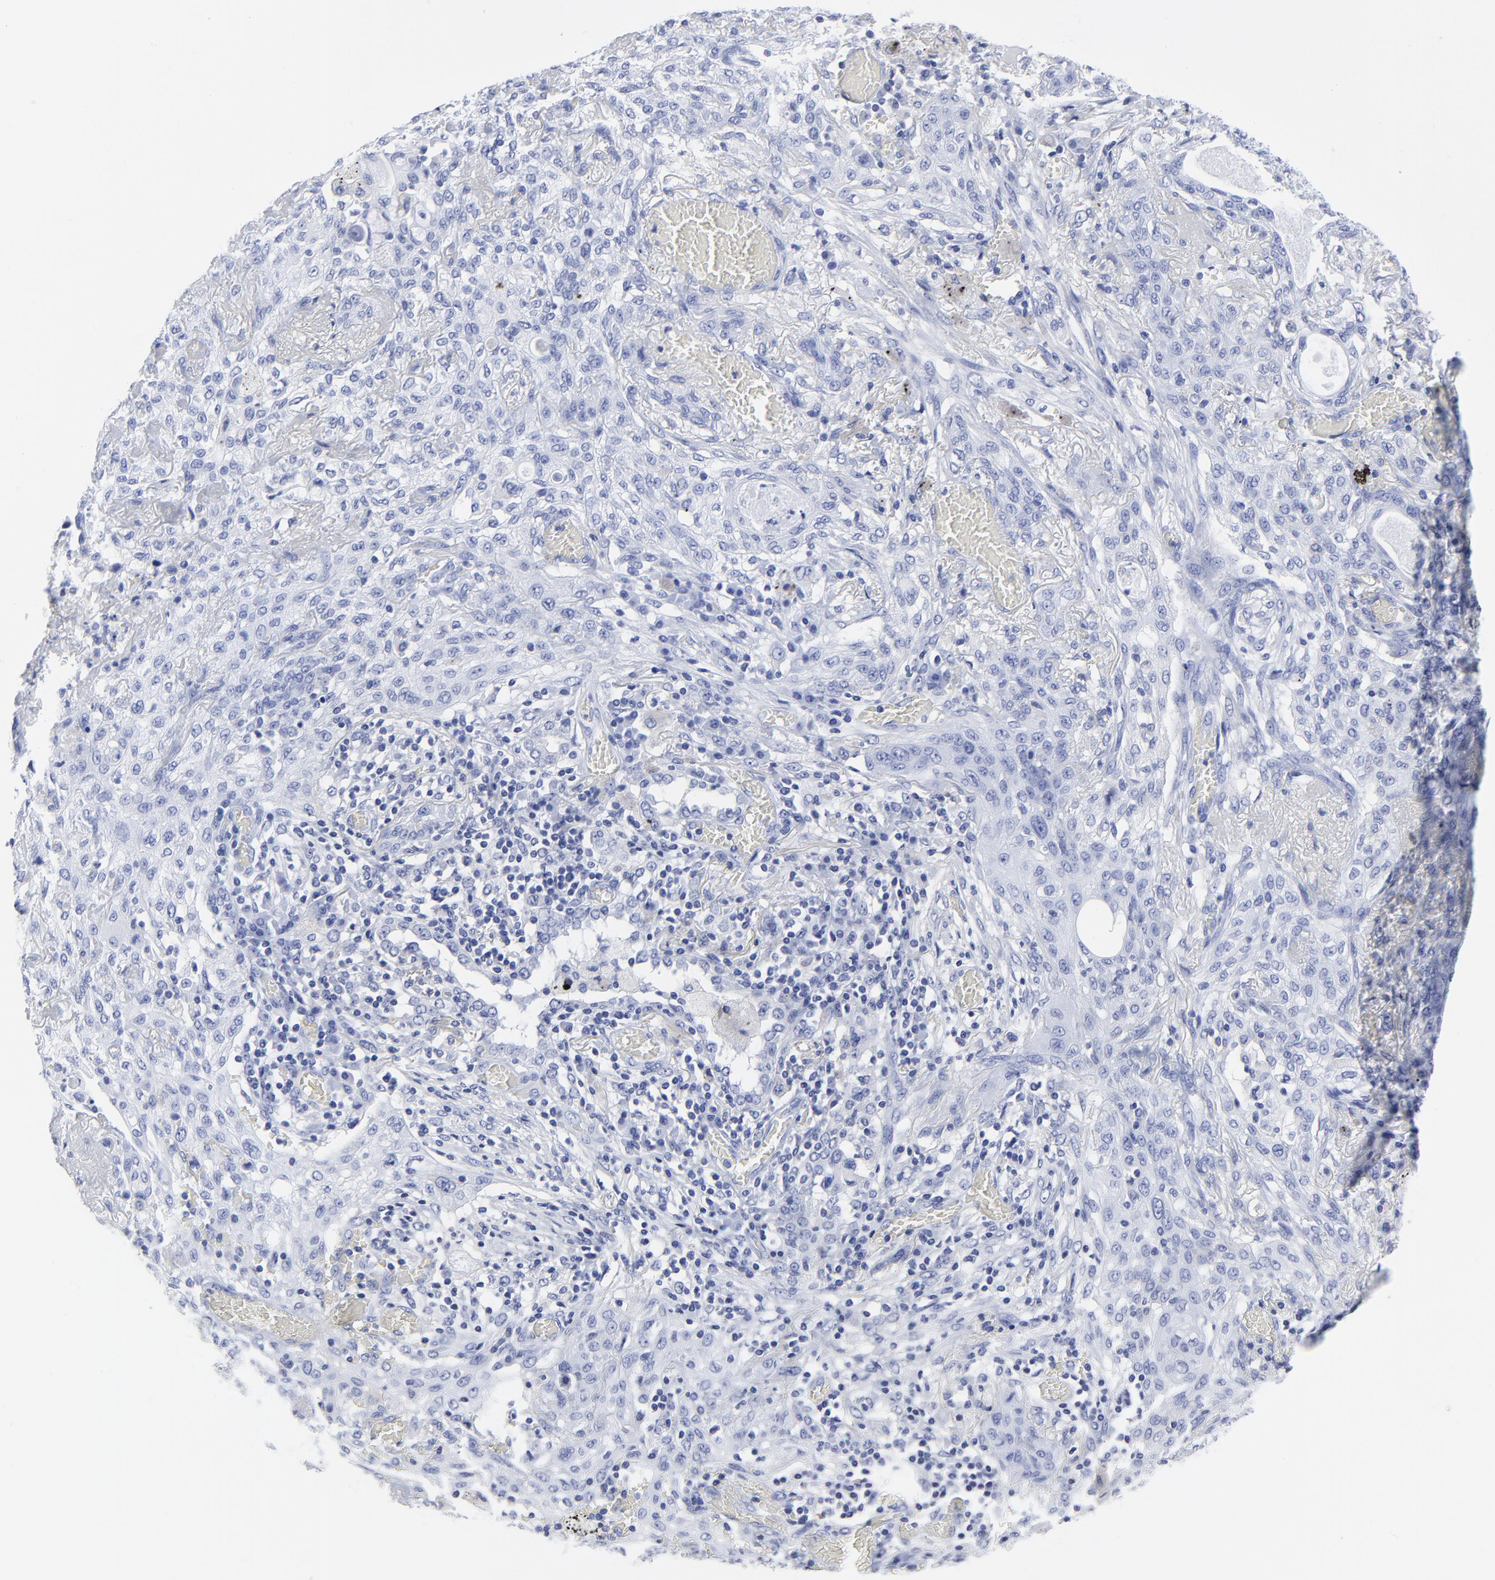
{"staining": {"intensity": "negative", "quantity": "none", "location": "none"}, "tissue": "lung cancer", "cell_type": "Tumor cells", "image_type": "cancer", "snomed": [{"axis": "morphology", "description": "Squamous cell carcinoma, NOS"}, {"axis": "topography", "description": "Lung"}], "caption": "A micrograph of lung cancer stained for a protein displays no brown staining in tumor cells.", "gene": "DCN", "patient": {"sex": "female", "age": 47}}